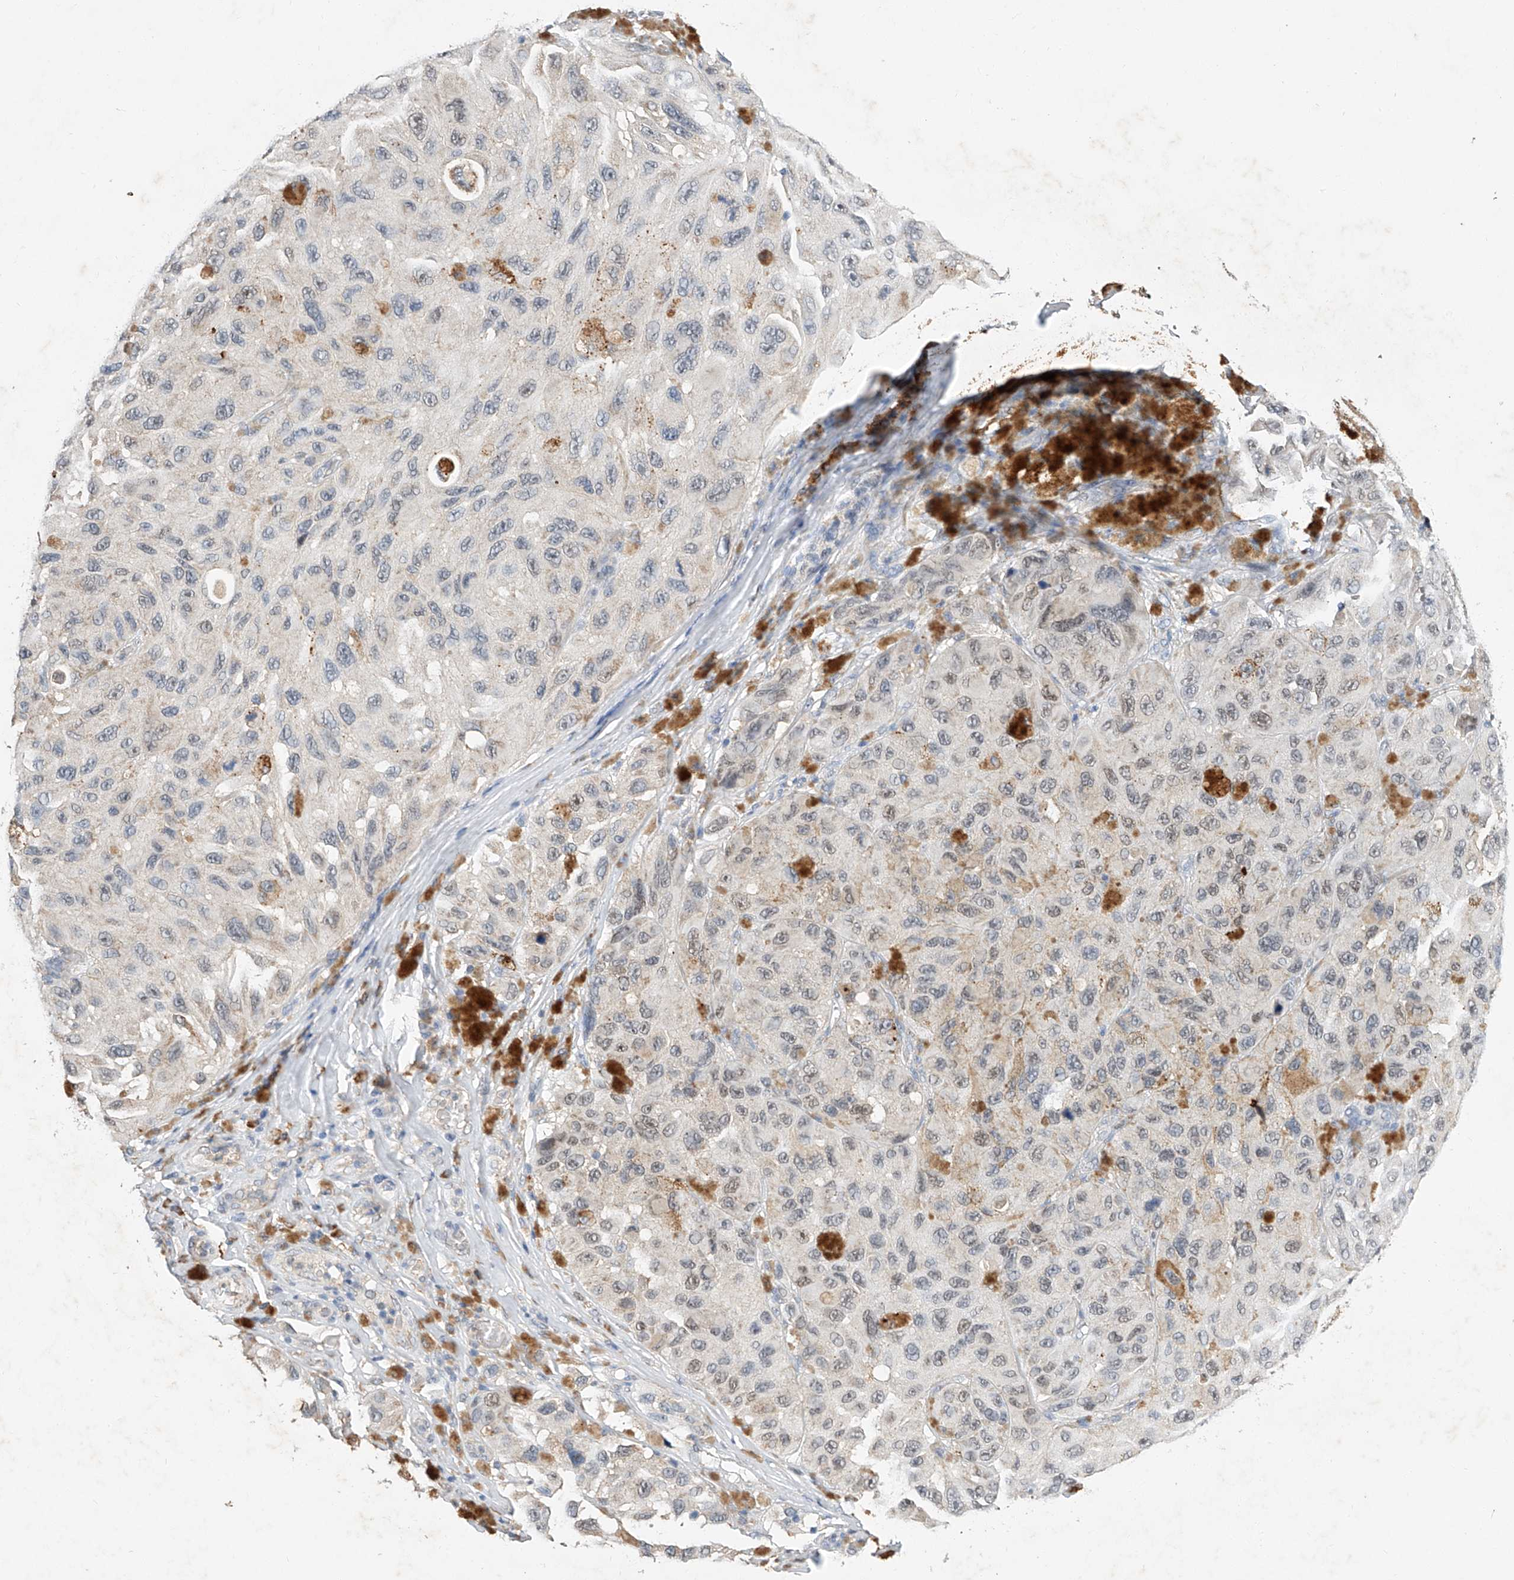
{"staining": {"intensity": "negative", "quantity": "none", "location": "none"}, "tissue": "melanoma", "cell_type": "Tumor cells", "image_type": "cancer", "snomed": [{"axis": "morphology", "description": "Malignant melanoma, NOS"}, {"axis": "topography", "description": "Skin"}], "caption": "Tumor cells show no significant protein expression in melanoma.", "gene": "CTDP1", "patient": {"sex": "female", "age": 73}}